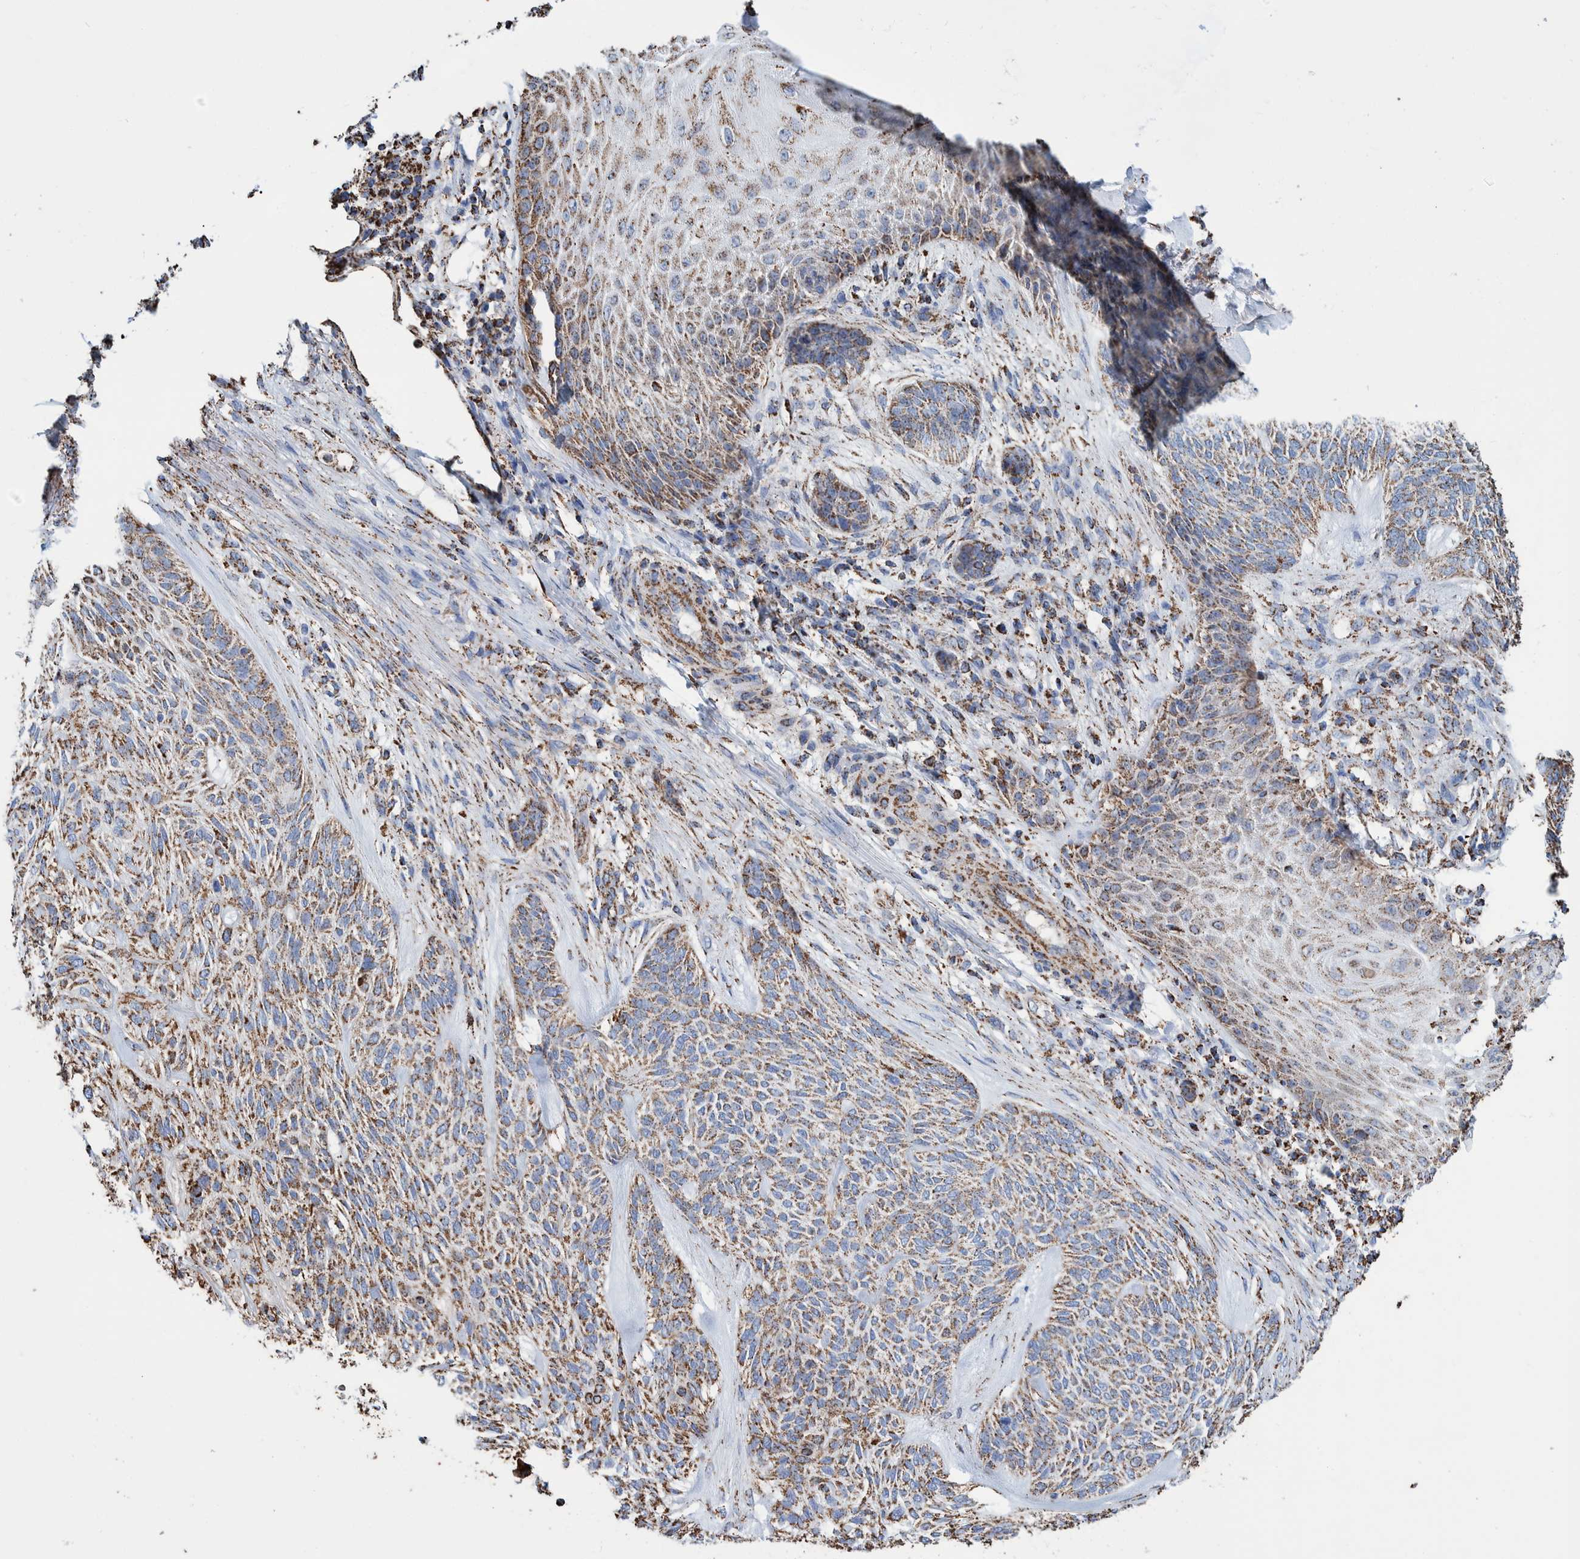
{"staining": {"intensity": "moderate", "quantity": ">75%", "location": "cytoplasmic/membranous"}, "tissue": "skin cancer", "cell_type": "Tumor cells", "image_type": "cancer", "snomed": [{"axis": "morphology", "description": "Basal cell carcinoma"}, {"axis": "topography", "description": "Skin"}], "caption": "IHC of human basal cell carcinoma (skin) demonstrates medium levels of moderate cytoplasmic/membranous staining in approximately >75% of tumor cells. Nuclei are stained in blue.", "gene": "VPS26C", "patient": {"sex": "male", "age": 55}}